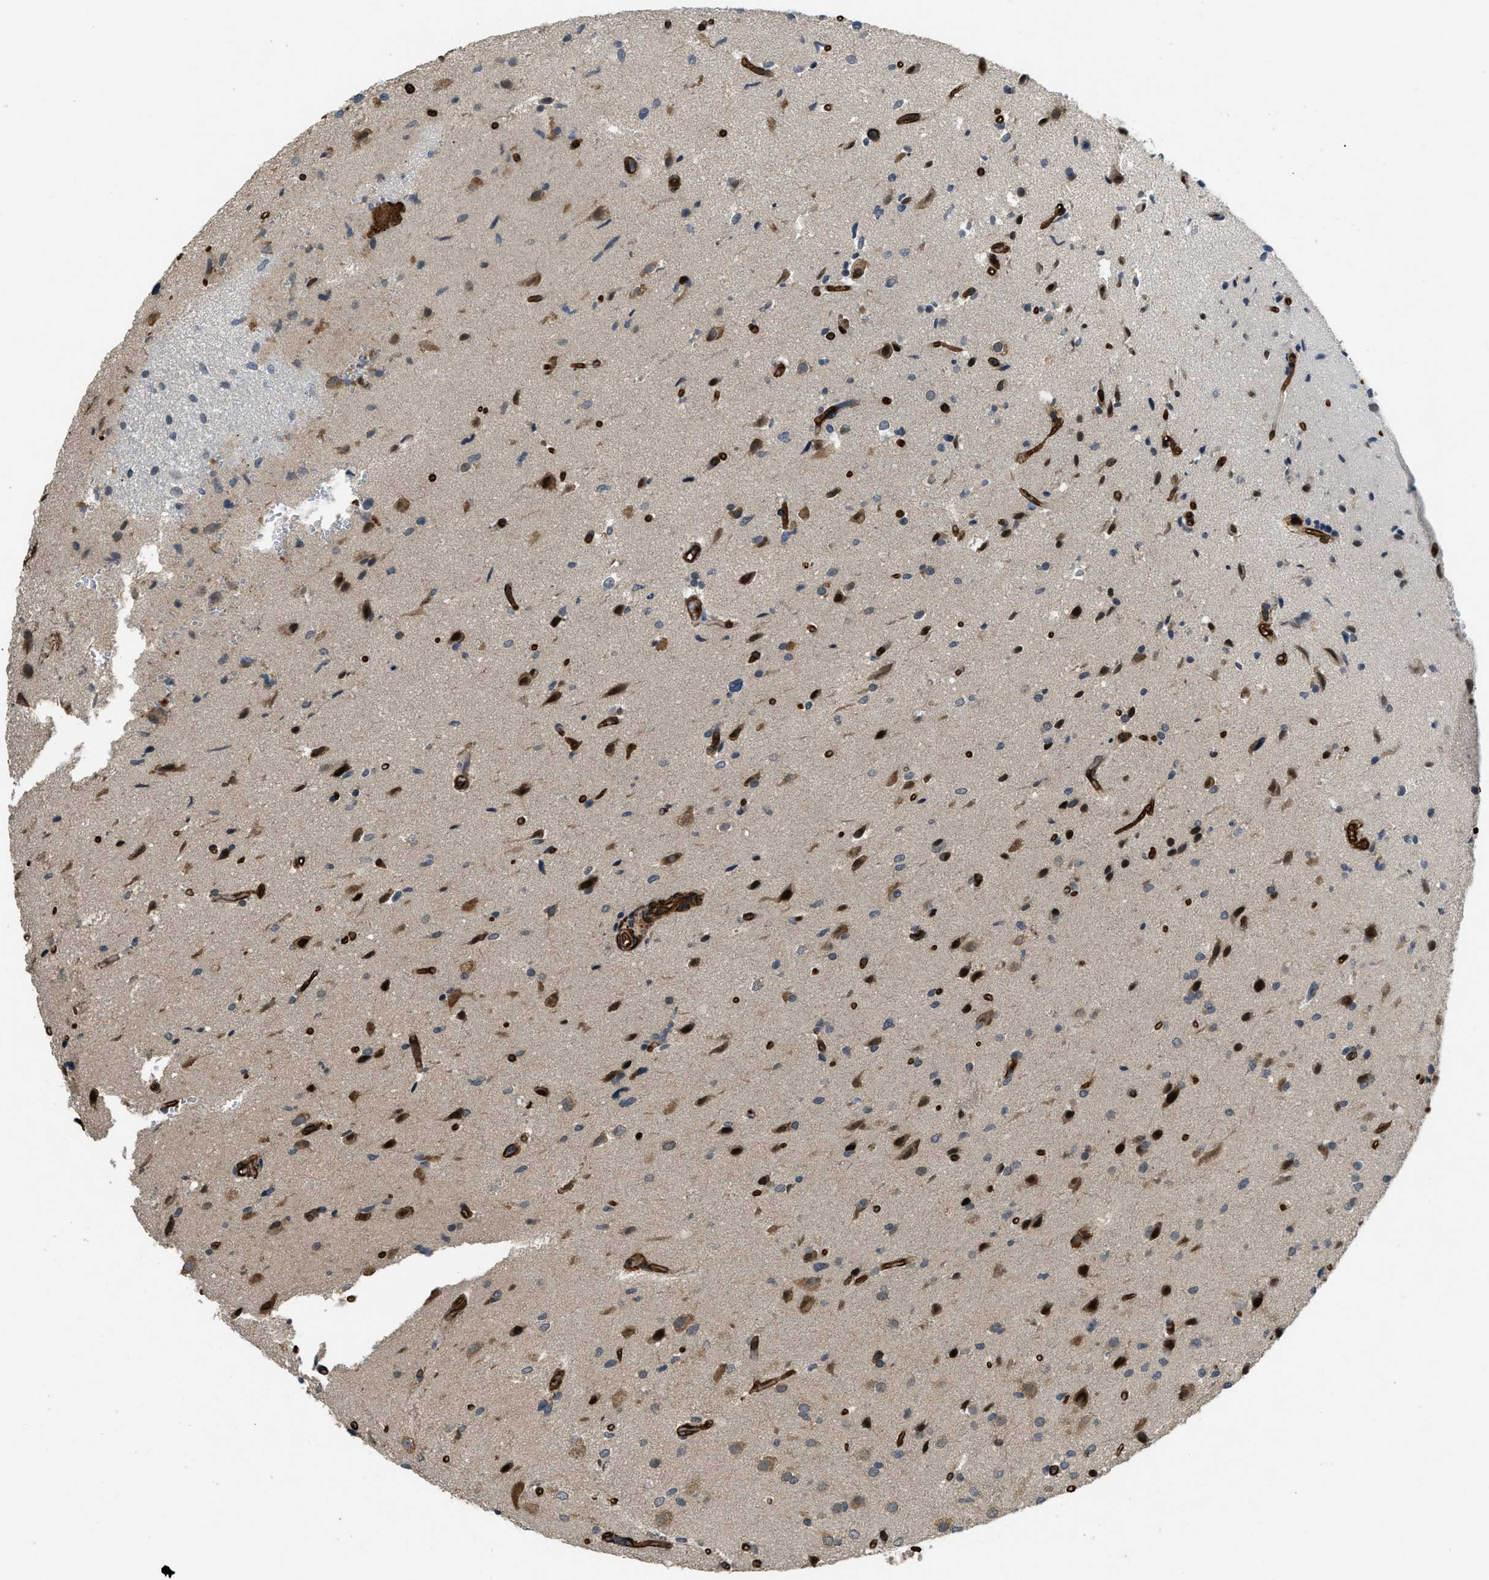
{"staining": {"intensity": "moderate", "quantity": "25%-75%", "location": "cytoplasmic/membranous"}, "tissue": "glioma", "cell_type": "Tumor cells", "image_type": "cancer", "snomed": [{"axis": "morphology", "description": "Glioma, malignant, High grade"}, {"axis": "topography", "description": "Brain"}], "caption": "Immunohistochemistry (IHC) micrograph of neoplastic tissue: malignant glioma (high-grade) stained using immunohistochemistry demonstrates medium levels of moderate protein expression localized specifically in the cytoplasmic/membranous of tumor cells, appearing as a cytoplasmic/membranous brown color.", "gene": "NMB", "patient": {"sex": "male", "age": 33}}